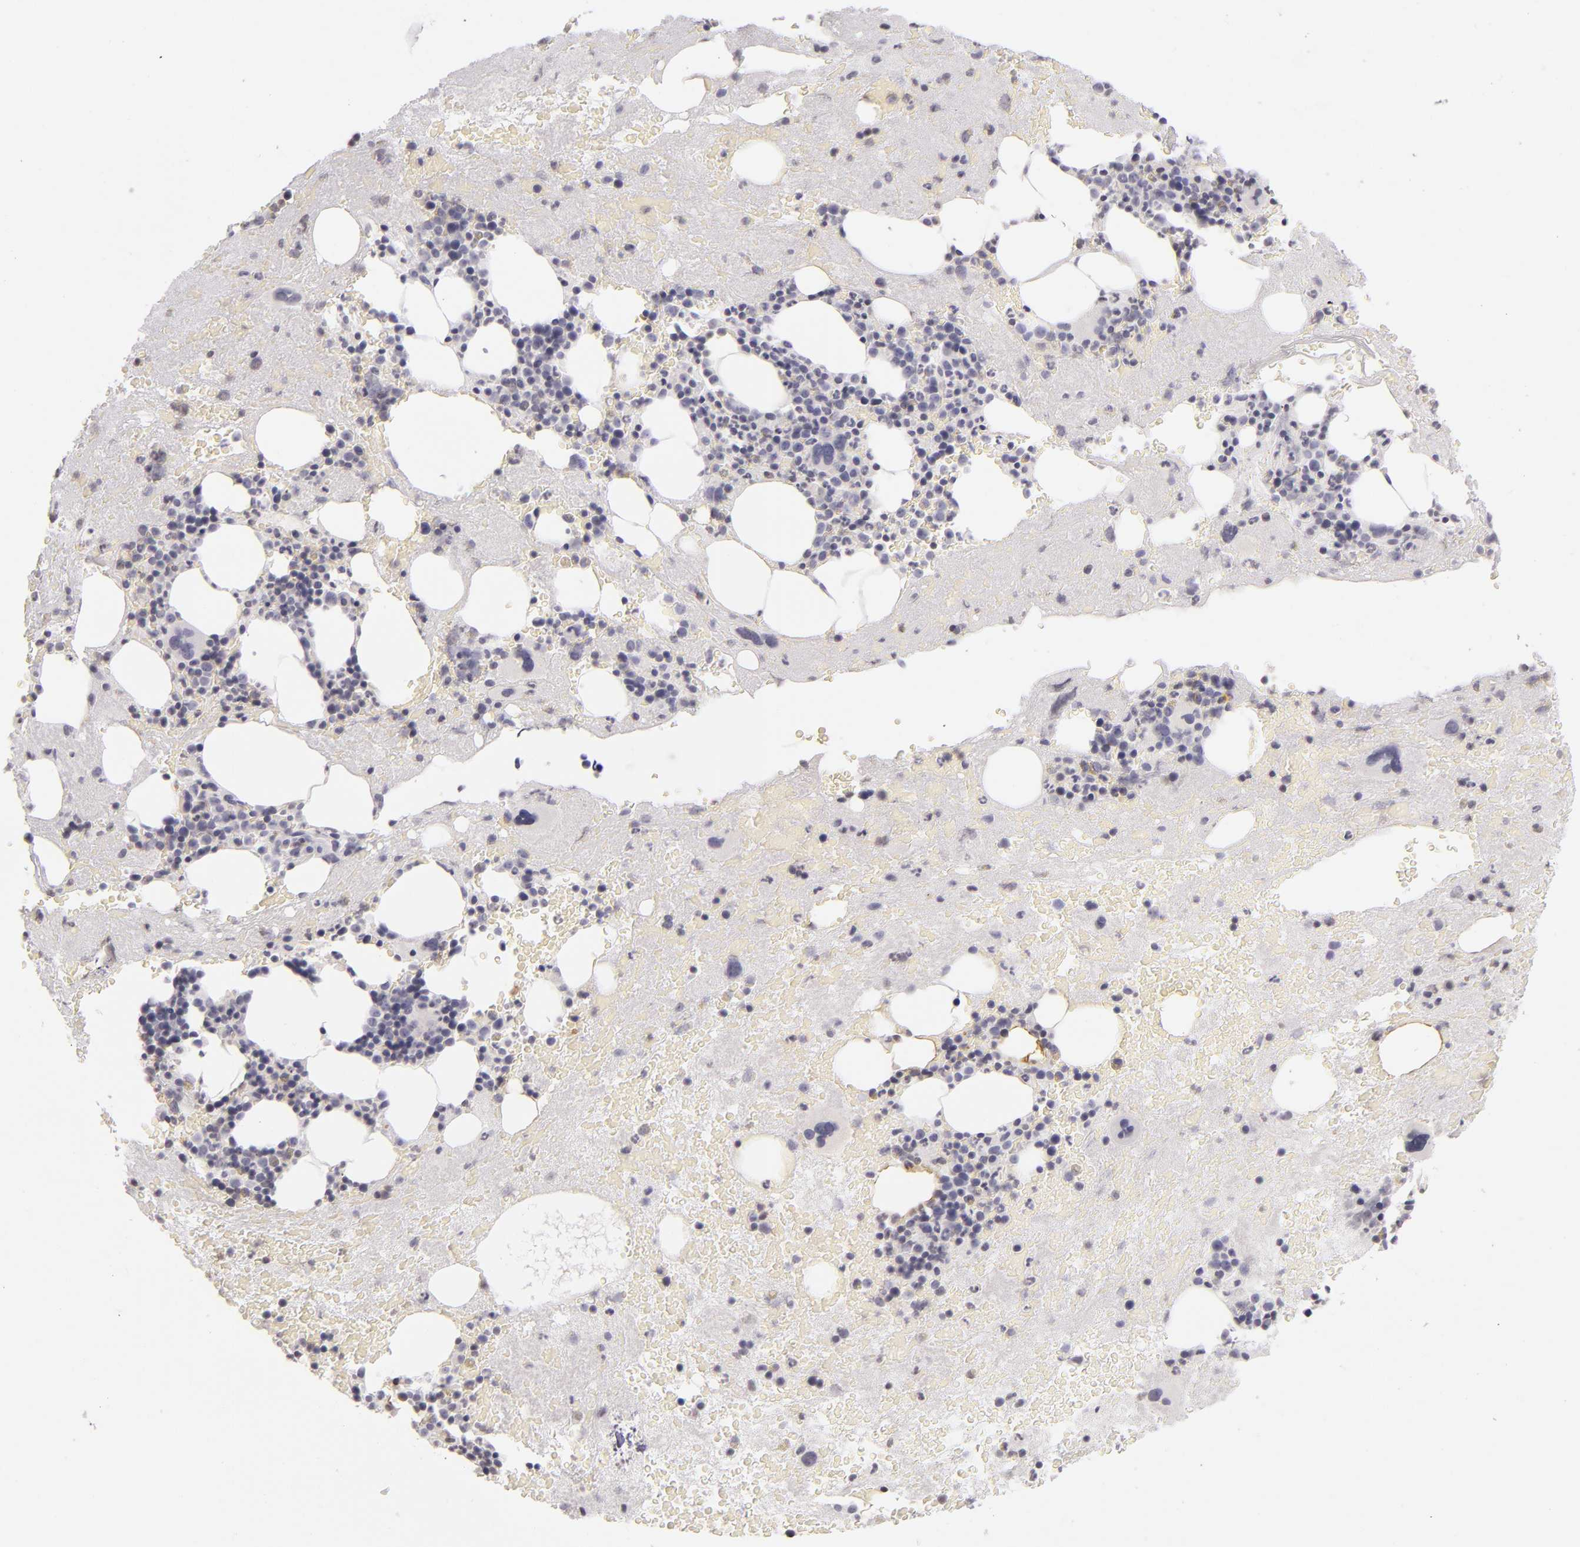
{"staining": {"intensity": "negative", "quantity": "none", "location": "none"}, "tissue": "bone marrow", "cell_type": "Hematopoietic cells", "image_type": "normal", "snomed": [{"axis": "morphology", "description": "Normal tissue, NOS"}, {"axis": "topography", "description": "Bone marrow"}], "caption": "There is no significant positivity in hematopoietic cells of bone marrow. Nuclei are stained in blue.", "gene": "CD40", "patient": {"sex": "male", "age": 76}}